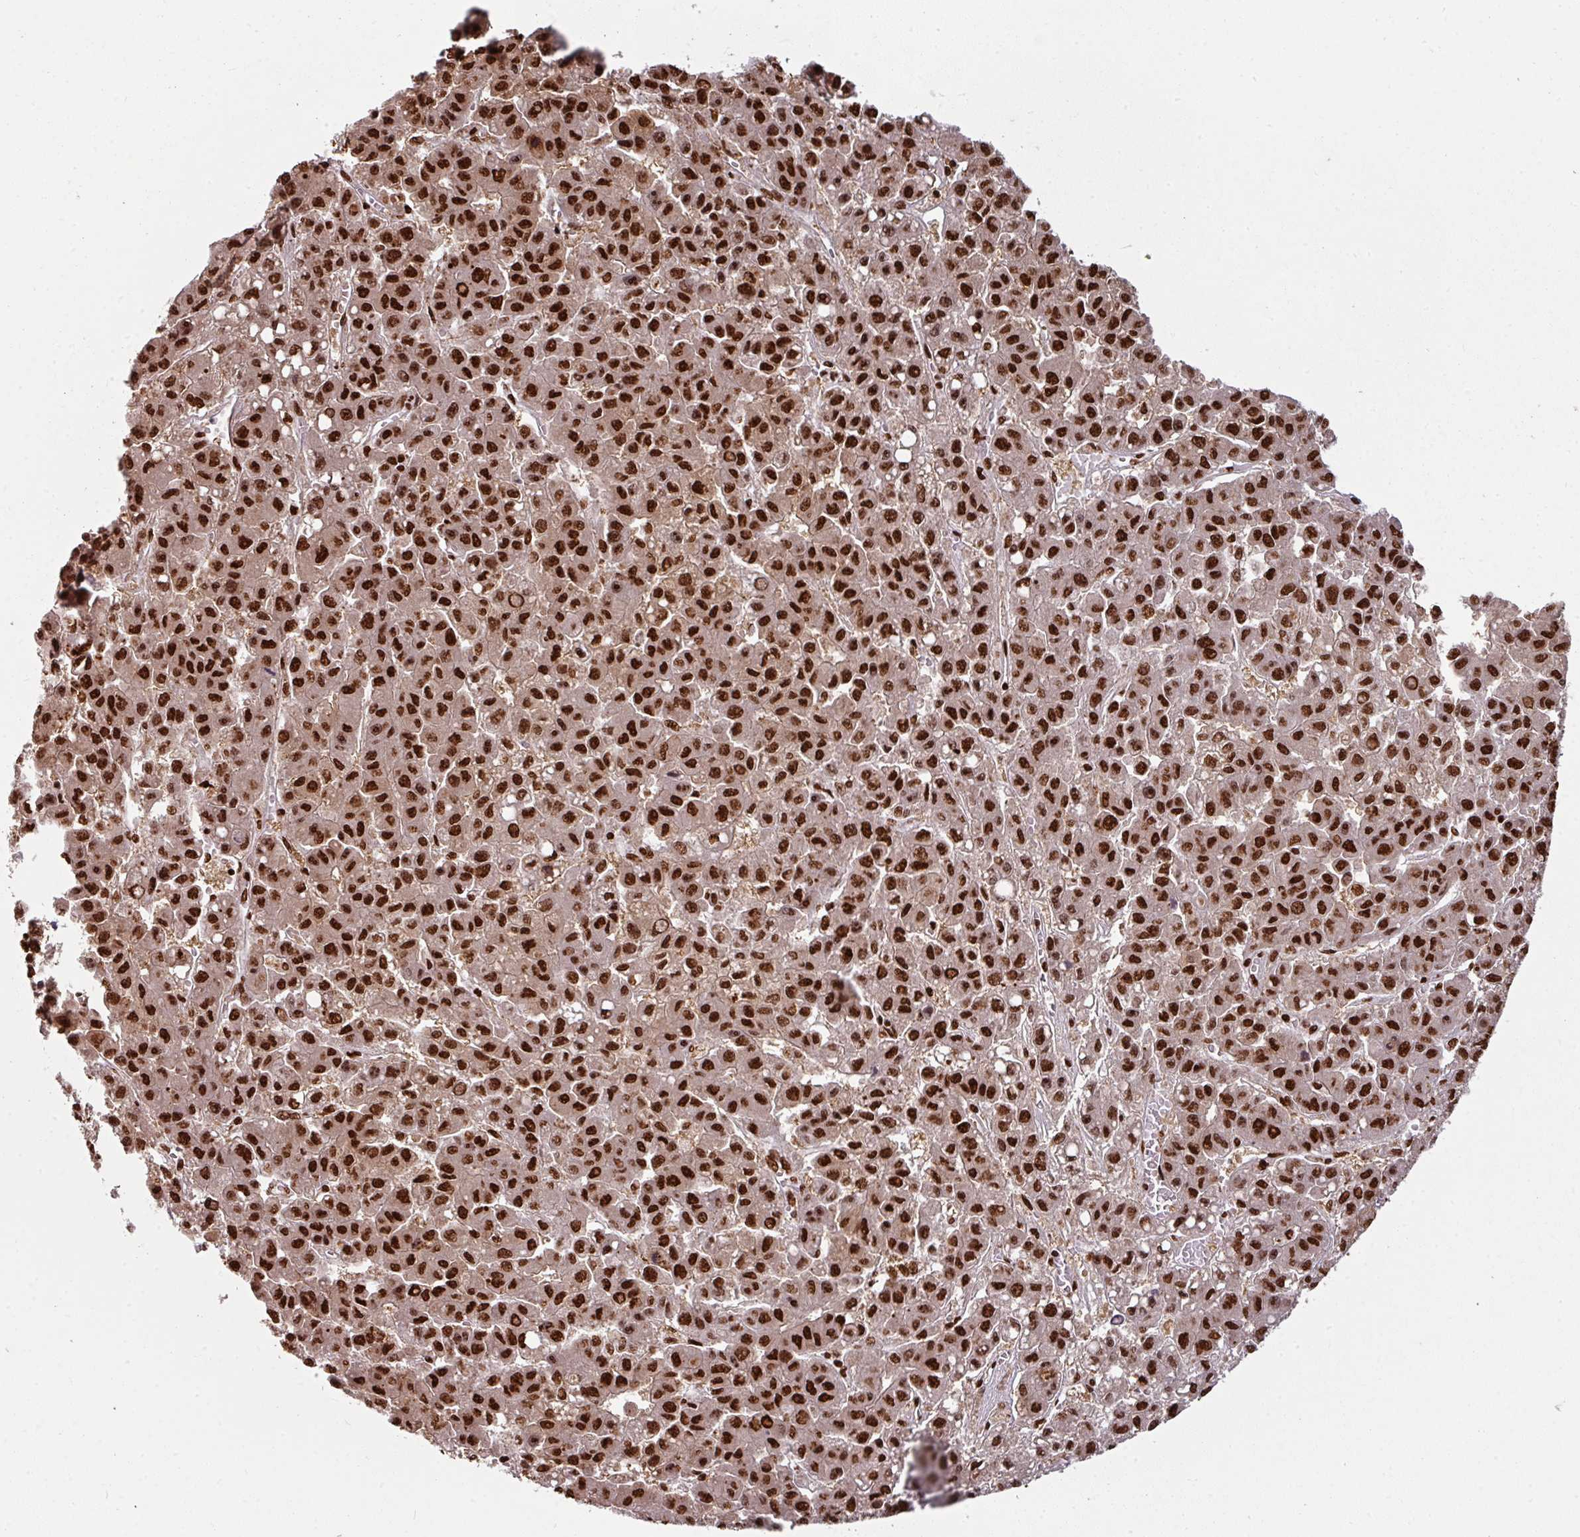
{"staining": {"intensity": "strong", "quantity": ">75%", "location": "nuclear"}, "tissue": "liver cancer", "cell_type": "Tumor cells", "image_type": "cancer", "snomed": [{"axis": "morphology", "description": "Carcinoma, Hepatocellular, NOS"}, {"axis": "topography", "description": "Liver"}], "caption": "Protein staining by immunohistochemistry (IHC) reveals strong nuclear staining in about >75% of tumor cells in liver hepatocellular carcinoma.", "gene": "SIK3", "patient": {"sex": "male", "age": 70}}